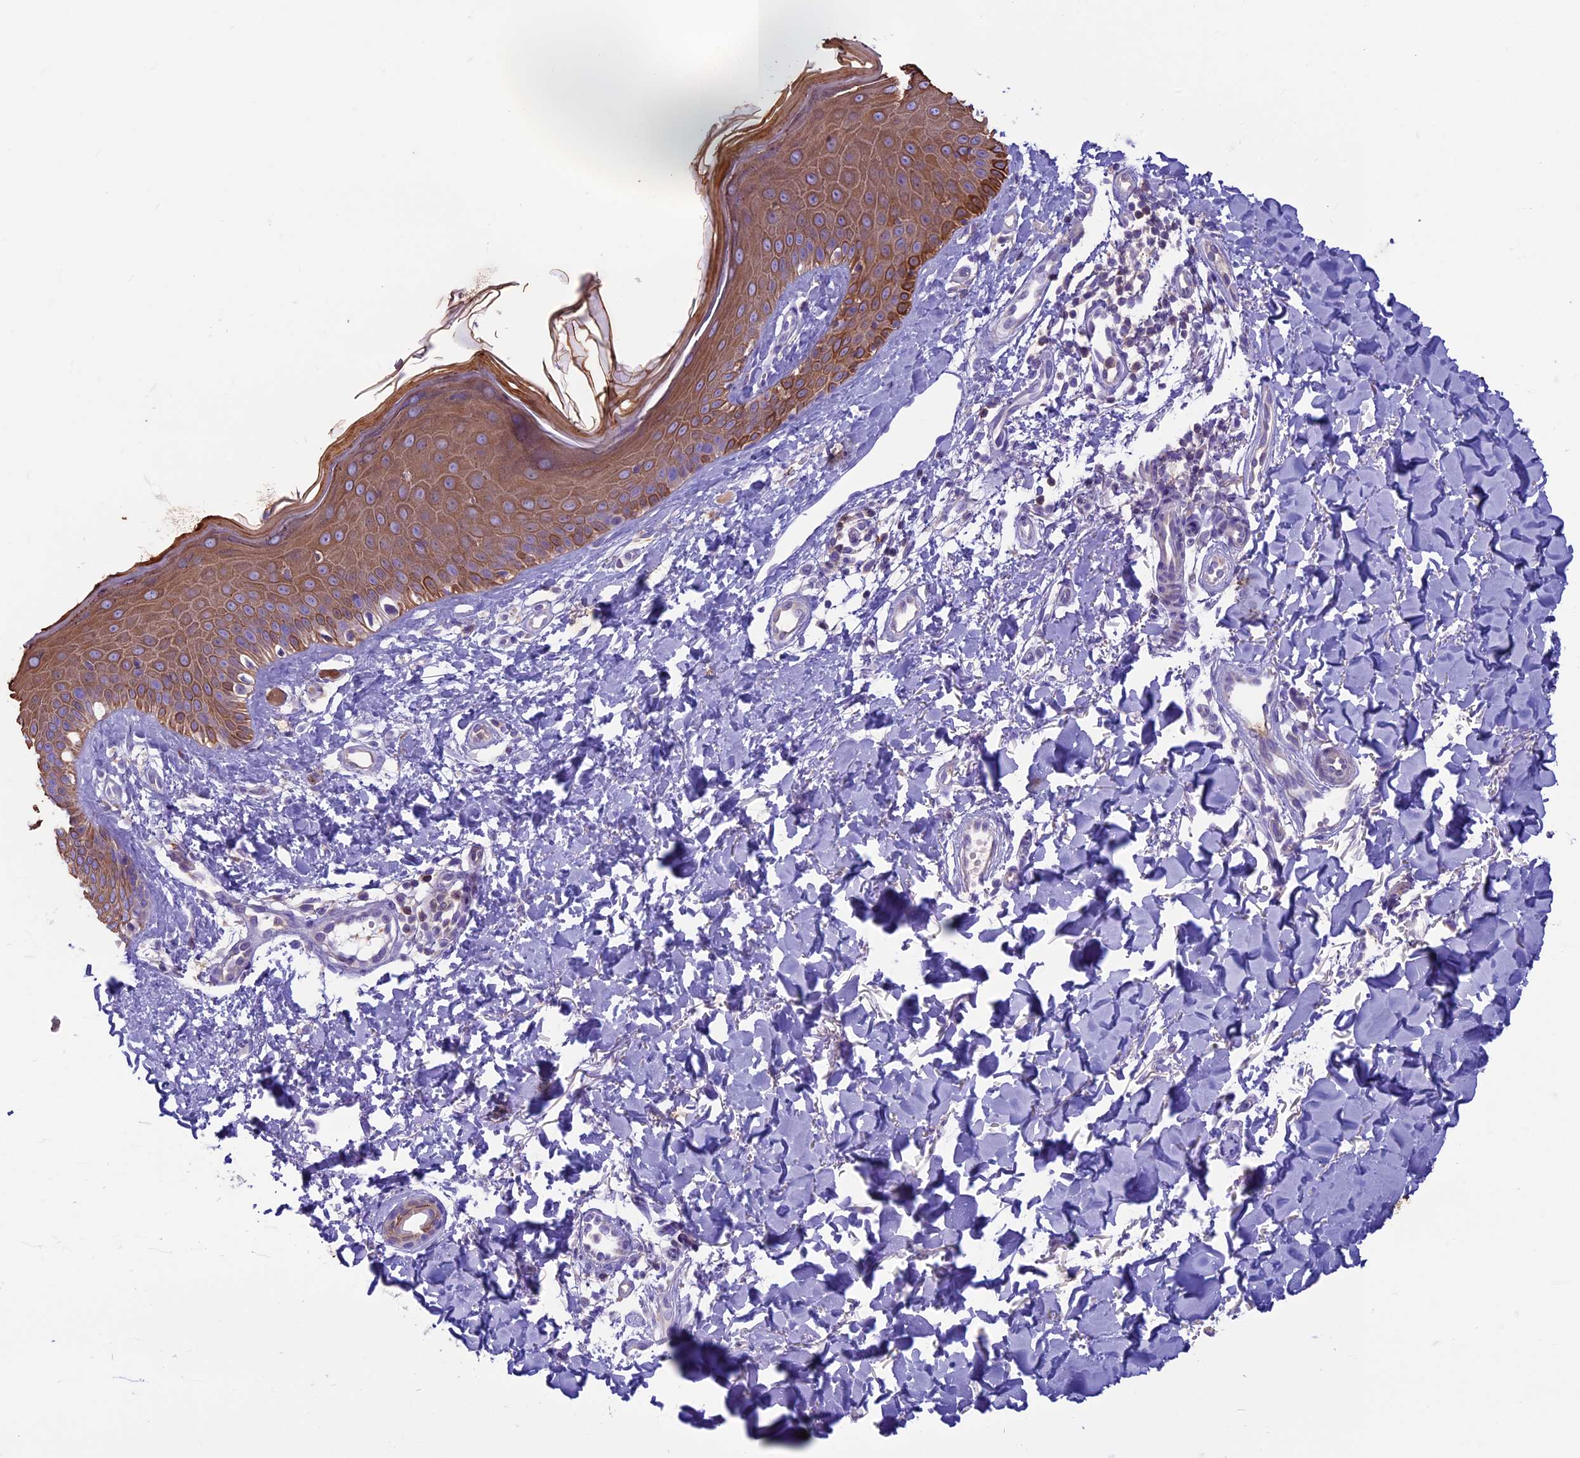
{"staining": {"intensity": "negative", "quantity": "none", "location": "none"}, "tissue": "skin", "cell_type": "Fibroblasts", "image_type": "normal", "snomed": [{"axis": "morphology", "description": "Normal tissue, NOS"}, {"axis": "topography", "description": "Skin"}], "caption": "This is a image of immunohistochemistry (IHC) staining of benign skin, which shows no expression in fibroblasts.", "gene": "CDAN1", "patient": {"sex": "male", "age": 52}}